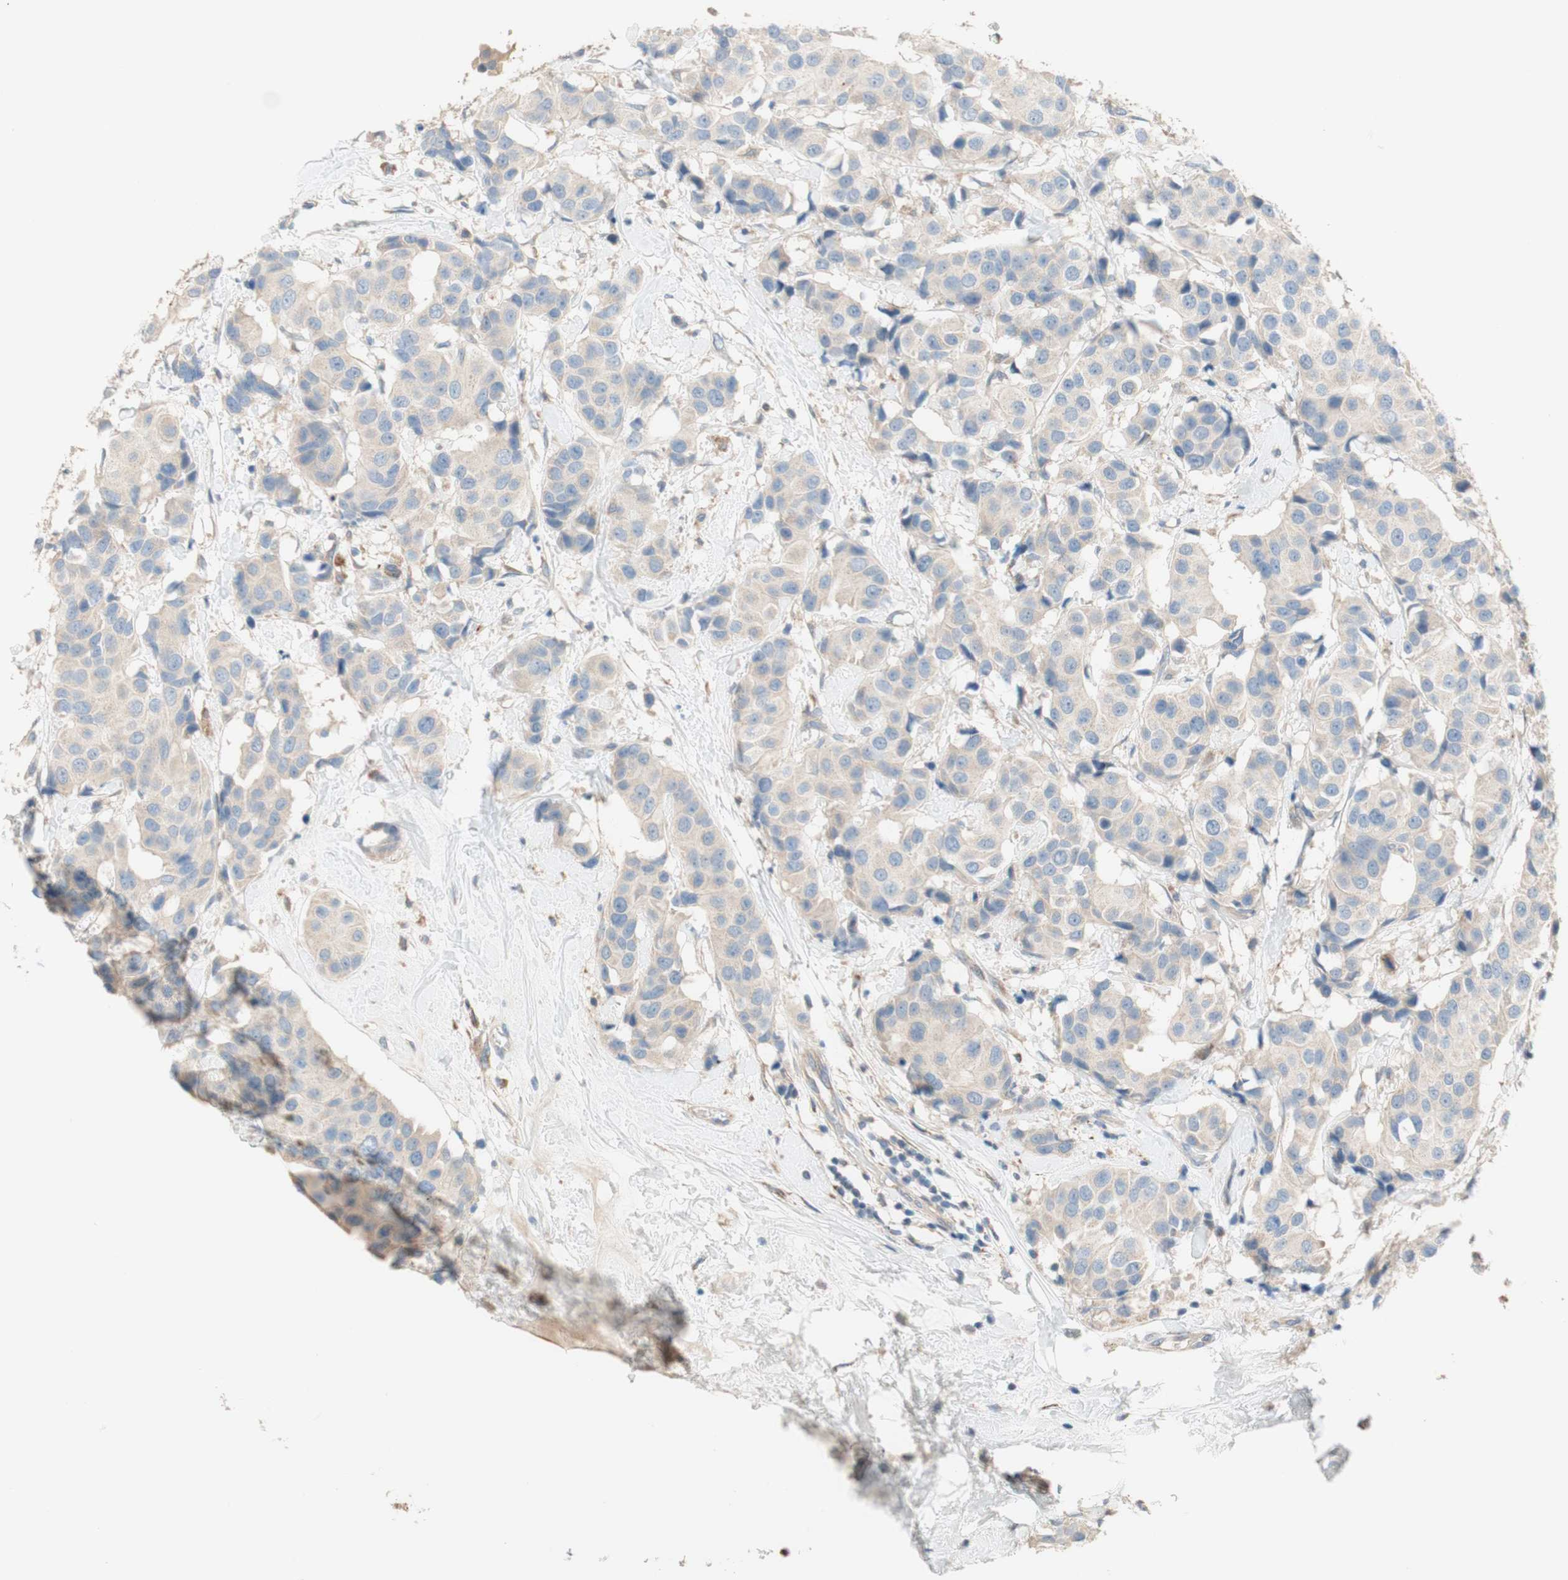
{"staining": {"intensity": "weak", "quantity": ">75%", "location": "cytoplasmic/membranous"}, "tissue": "breast cancer", "cell_type": "Tumor cells", "image_type": "cancer", "snomed": [{"axis": "morphology", "description": "Normal tissue, NOS"}, {"axis": "morphology", "description": "Duct carcinoma"}, {"axis": "topography", "description": "Breast"}], "caption": "Tumor cells show low levels of weak cytoplasmic/membranous staining in approximately >75% of cells in human breast cancer (infiltrating ductal carcinoma).", "gene": "PTPN21", "patient": {"sex": "female", "age": 39}}